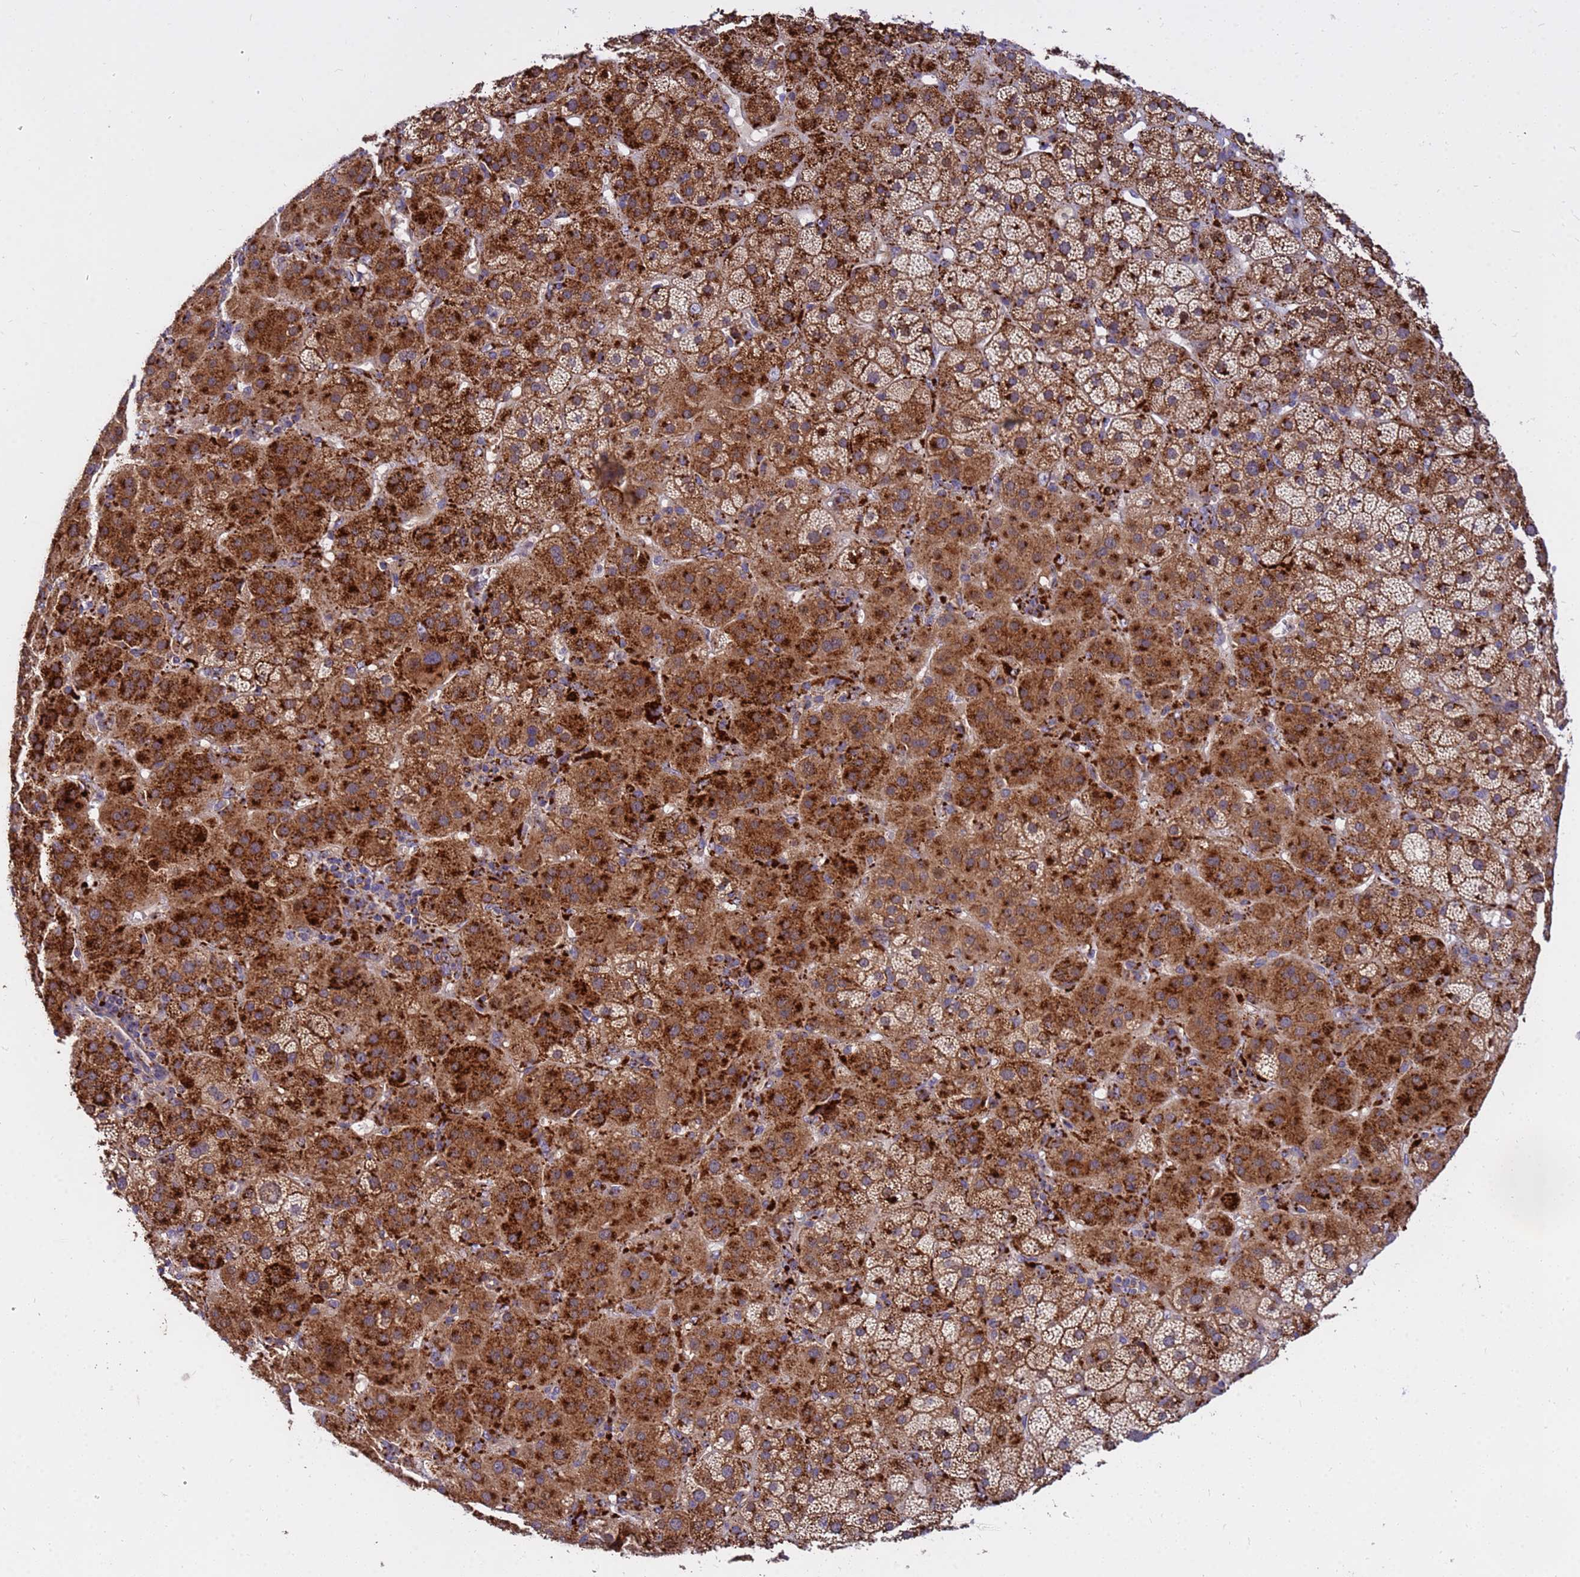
{"staining": {"intensity": "strong", "quantity": ">75%", "location": "cytoplasmic/membranous"}, "tissue": "adrenal gland", "cell_type": "Glandular cells", "image_type": "normal", "snomed": [{"axis": "morphology", "description": "Normal tissue, NOS"}, {"axis": "topography", "description": "Adrenal gland"}], "caption": "This histopathology image demonstrates IHC staining of benign adrenal gland, with high strong cytoplasmic/membranous expression in approximately >75% of glandular cells.", "gene": "HPS3", "patient": {"sex": "female", "age": 70}}